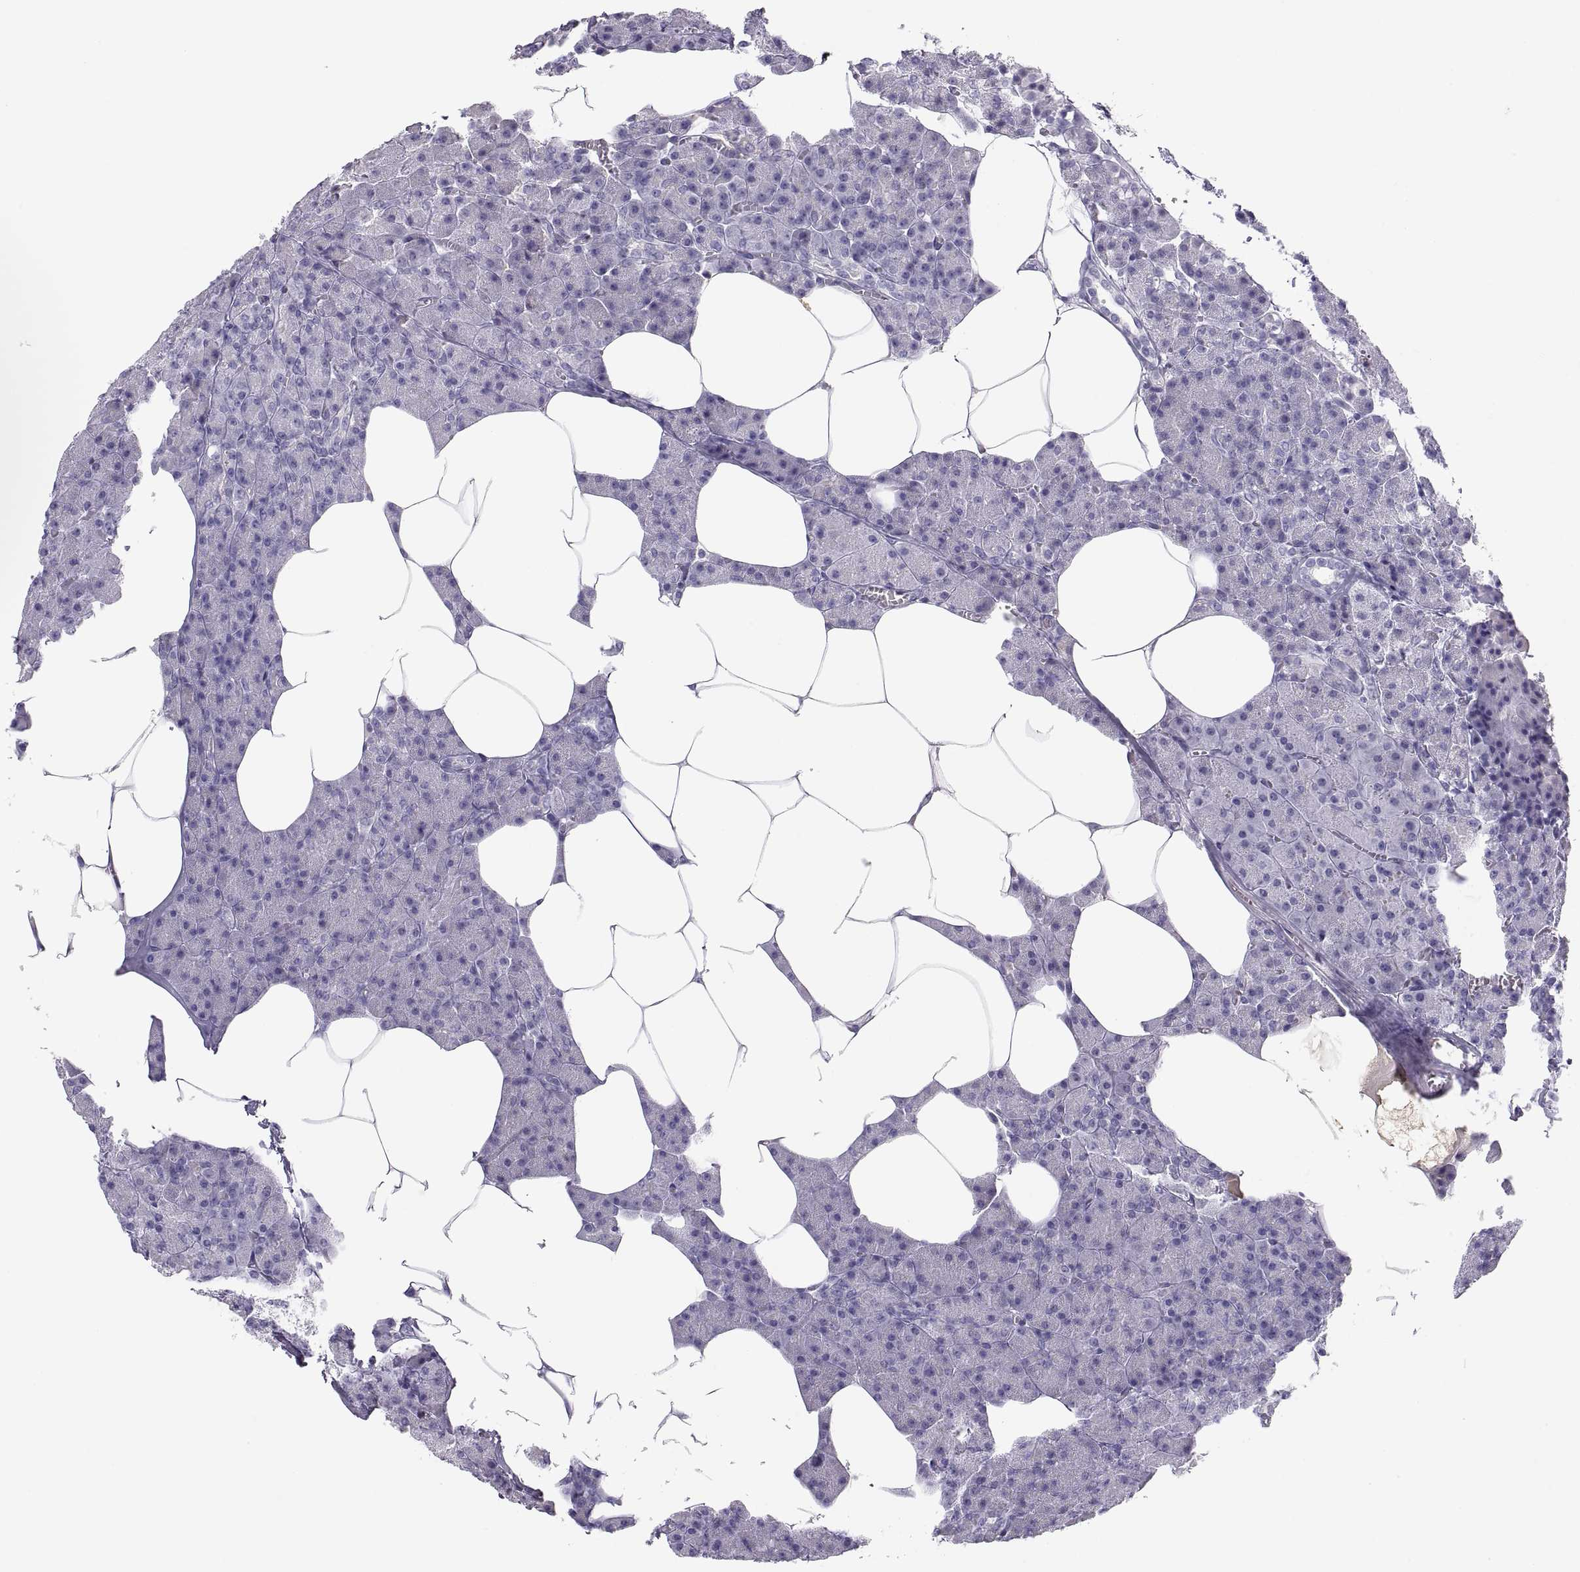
{"staining": {"intensity": "negative", "quantity": "none", "location": "none"}, "tissue": "pancreas", "cell_type": "Exocrine glandular cells", "image_type": "normal", "snomed": [{"axis": "morphology", "description": "Normal tissue, NOS"}, {"axis": "topography", "description": "Pancreas"}], "caption": "The image demonstrates no significant positivity in exocrine glandular cells of pancreas. (Stains: DAB (3,3'-diaminobenzidine) IHC with hematoxylin counter stain, Microscopy: brightfield microscopy at high magnification).", "gene": "MAGEB2", "patient": {"sex": "female", "age": 45}}